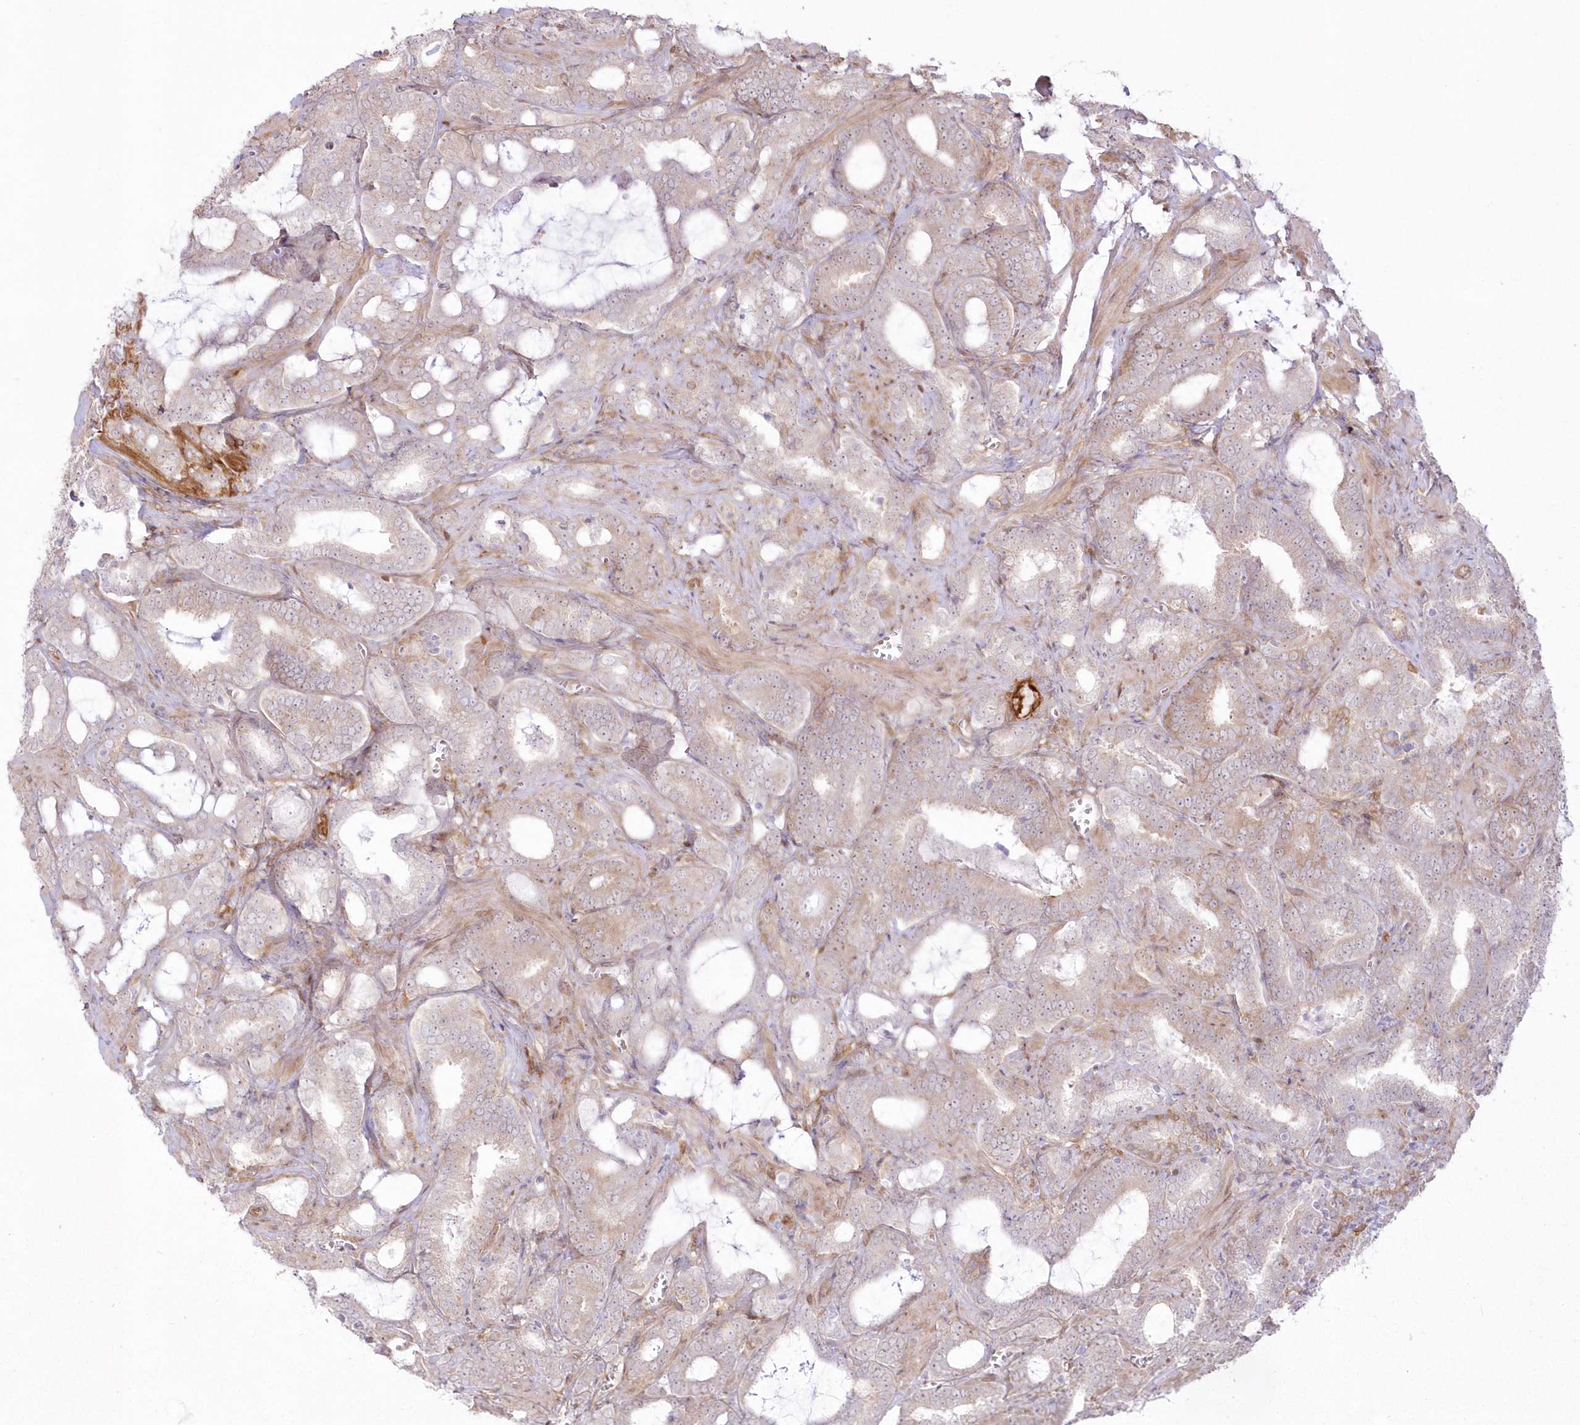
{"staining": {"intensity": "weak", "quantity": "<25%", "location": "cytoplasmic/membranous"}, "tissue": "prostate cancer", "cell_type": "Tumor cells", "image_type": "cancer", "snomed": [{"axis": "morphology", "description": "Adenocarcinoma, High grade"}, {"axis": "topography", "description": "Prostate and seminal vesicle, NOS"}], "caption": "Tumor cells show no significant protein expression in prostate cancer (adenocarcinoma (high-grade)).", "gene": "SH3PXD2B", "patient": {"sex": "male", "age": 67}}